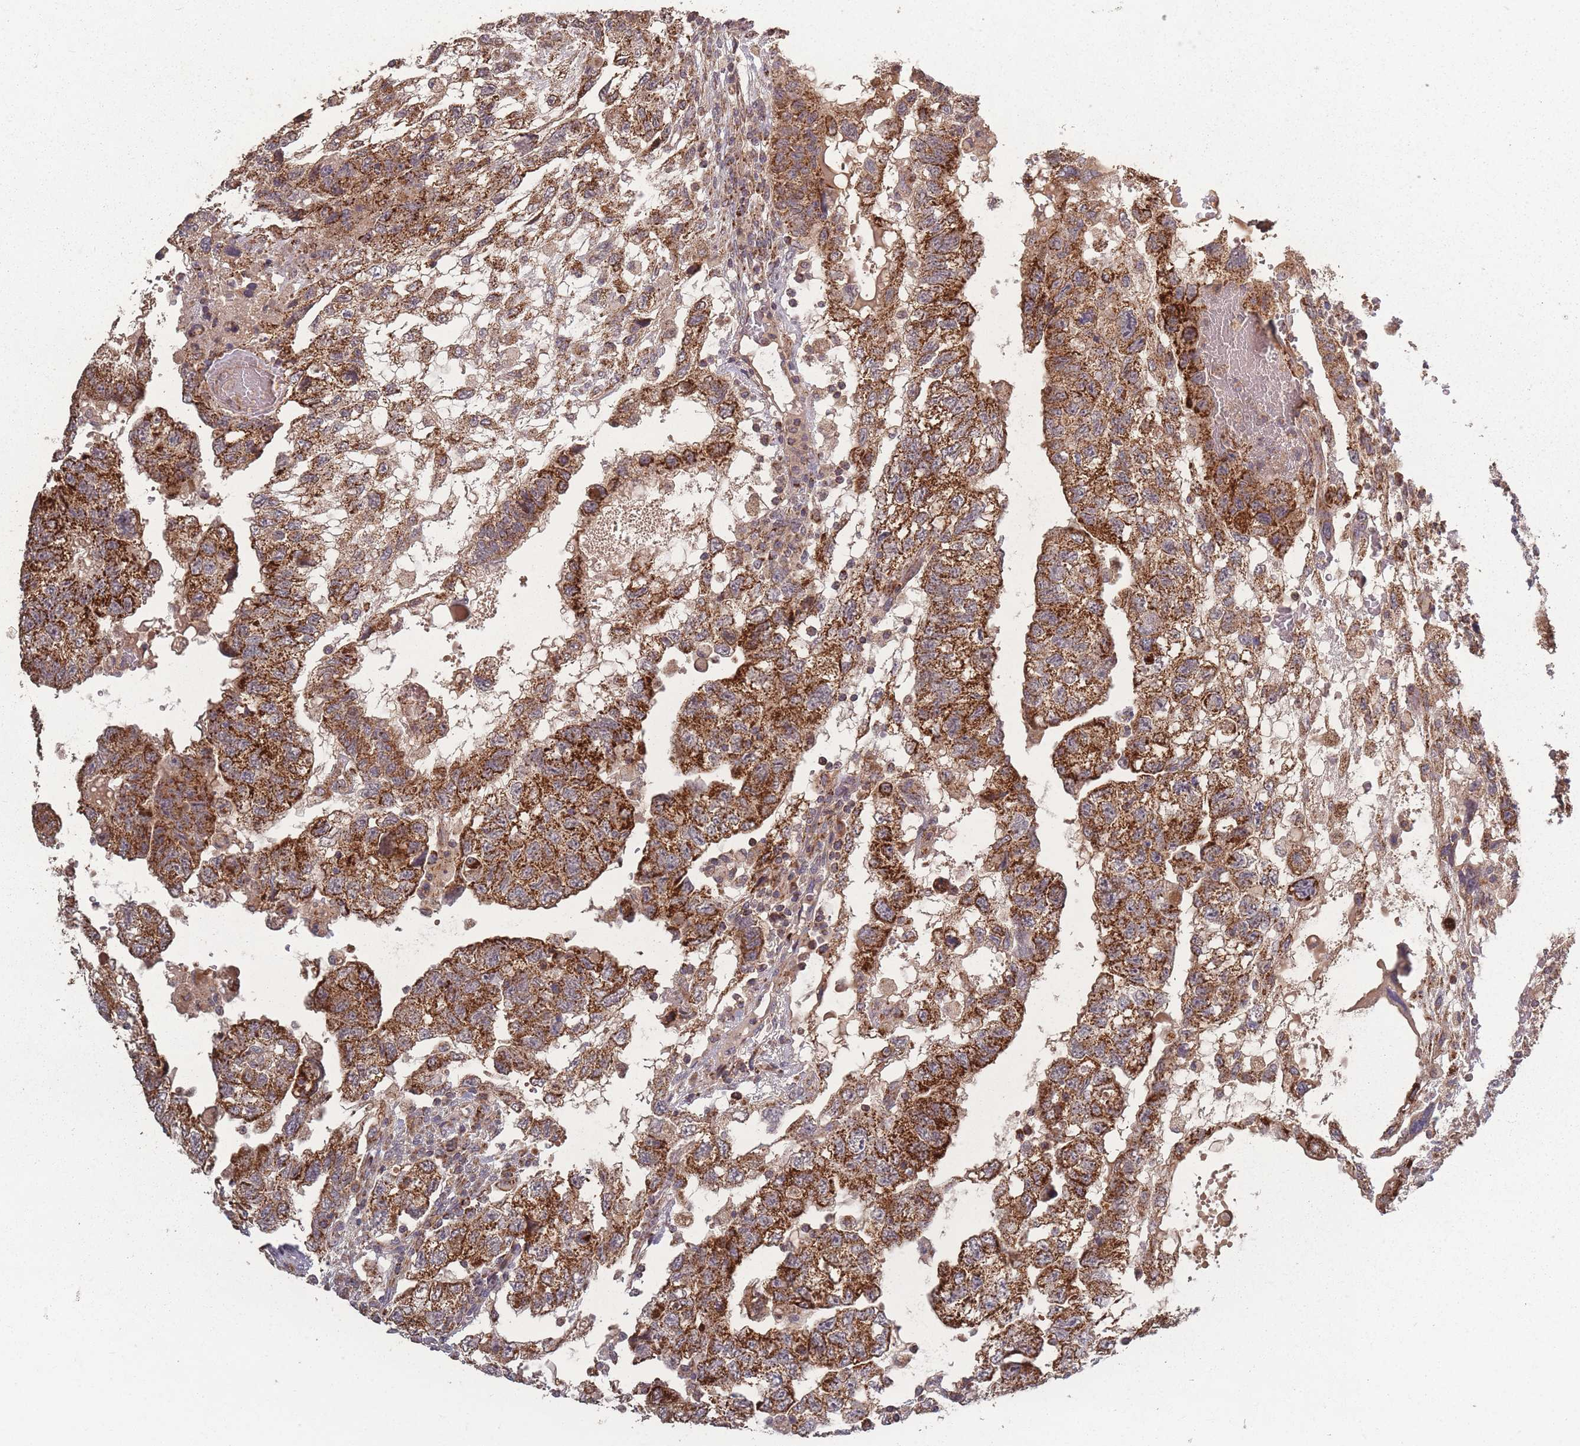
{"staining": {"intensity": "strong", "quantity": ">75%", "location": "cytoplasmic/membranous"}, "tissue": "testis cancer", "cell_type": "Tumor cells", "image_type": "cancer", "snomed": [{"axis": "morphology", "description": "Carcinoma, Embryonal, NOS"}, {"axis": "topography", "description": "Testis"}], "caption": "Embryonal carcinoma (testis) was stained to show a protein in brown. There is high levels of strong cytoplasmic/membranous expression in approximately >75% of tumor cells. The staining was performed using DAB, with brown indicating positive protein expression. Nuclei are stained blue with hematoxylin.", "gene": "LYRM7", "patient": {"sex": "male", "age": 36}}